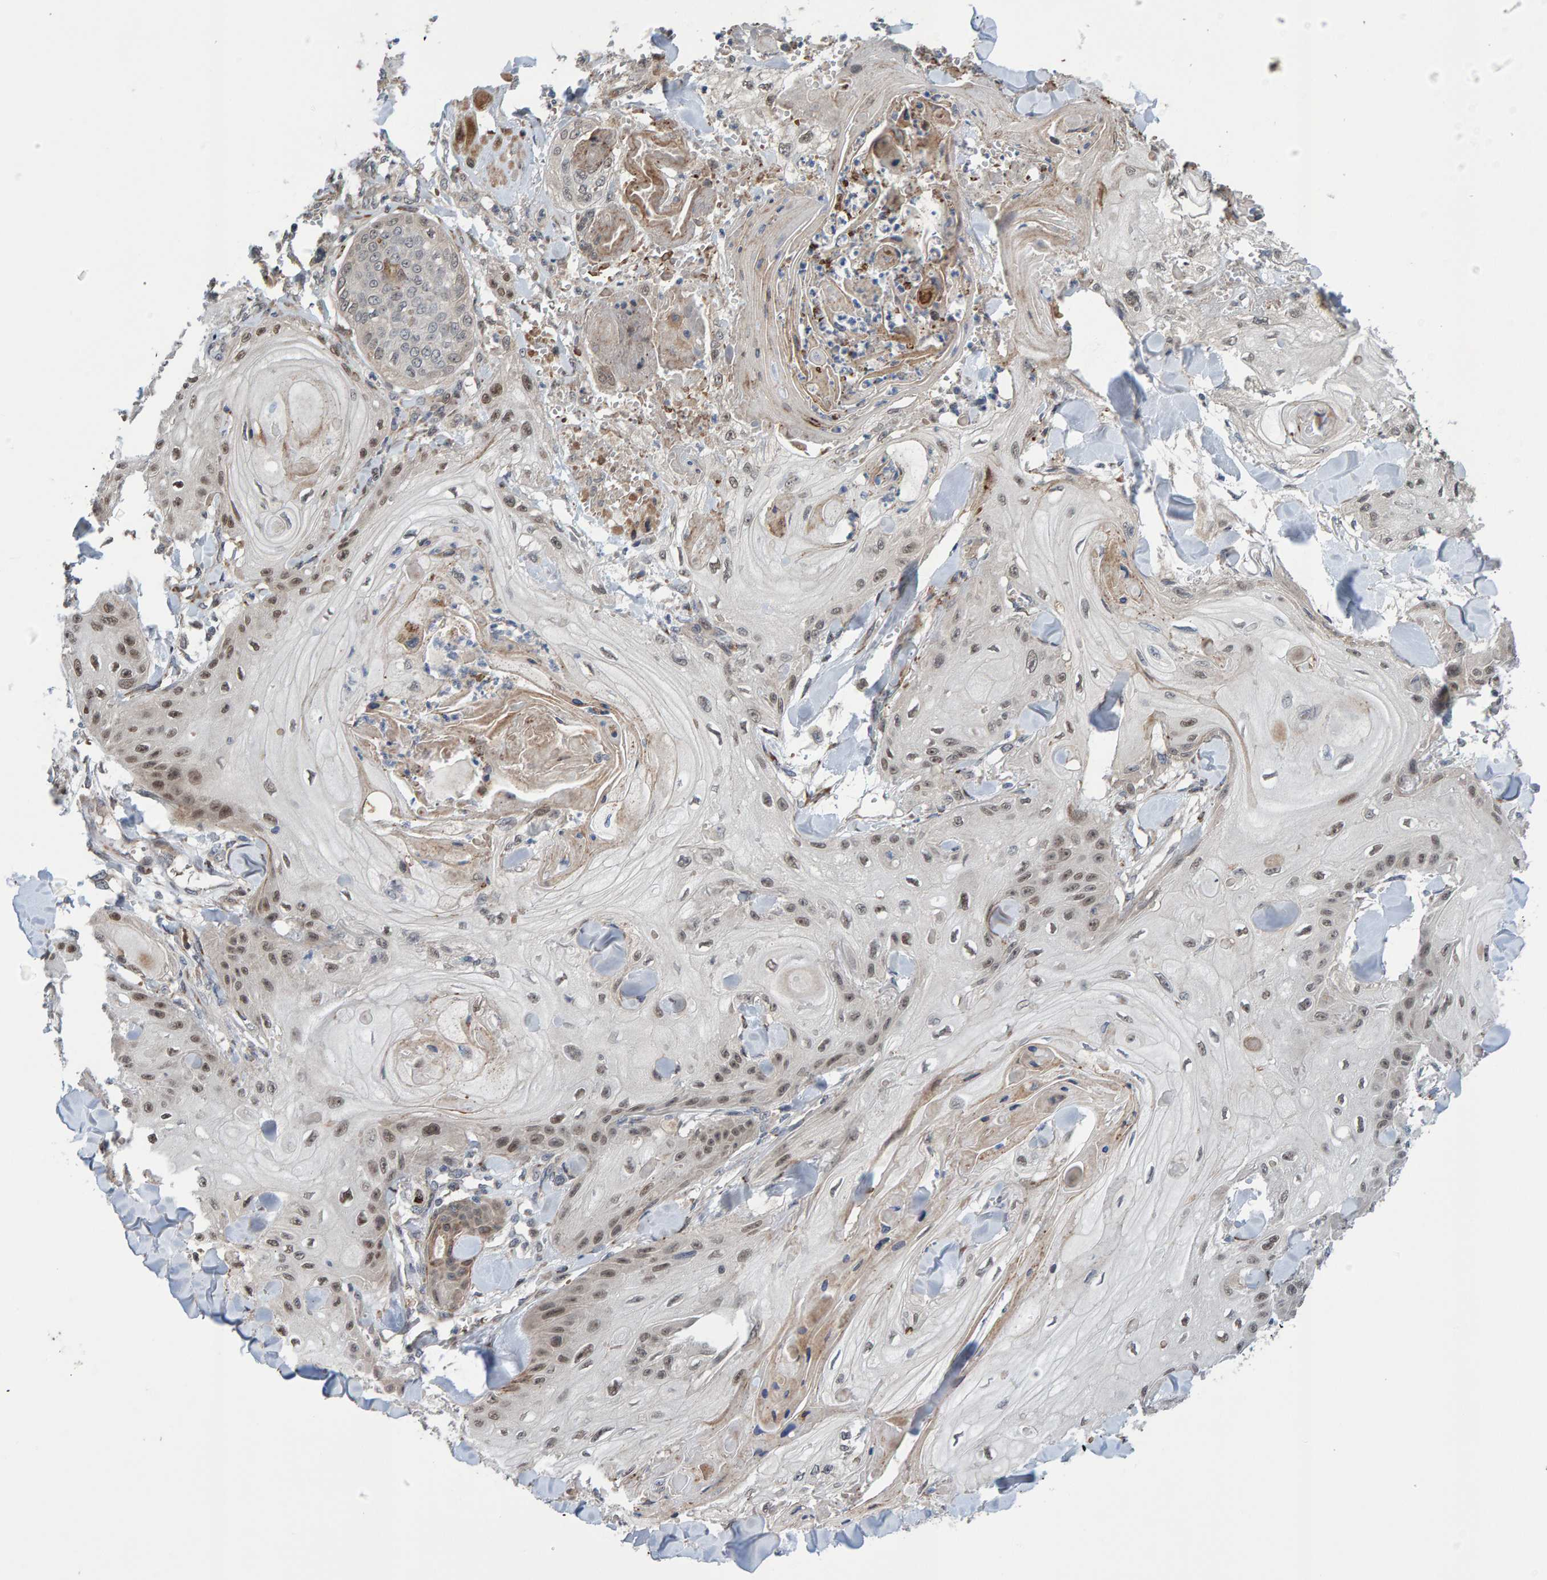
{"staining": {"intensity": "weak", "quantity": ">75%", "location": "nuclear"}, "tissue": "skin cancer", "cell_type": "Tumor cells", "image_type": "cancer", "snomed": [{"axis": "morphology", "description": "Squamous cell carcinoma, NOS"}, {"axis": "topography", "description": "Skin"}], "caption": "High-magnification brightfield microscopy of skin squamous cell carcinoma stained with DAB (3,3'-diaminobenzidine) (brown) and counterstained with hematoxylin (blue). tumor cells exhibit weak nuclear staining is seen in about>75% of cells.", "gene": "MFSD6L", "patient": {"sex": "male", "age": 74}}